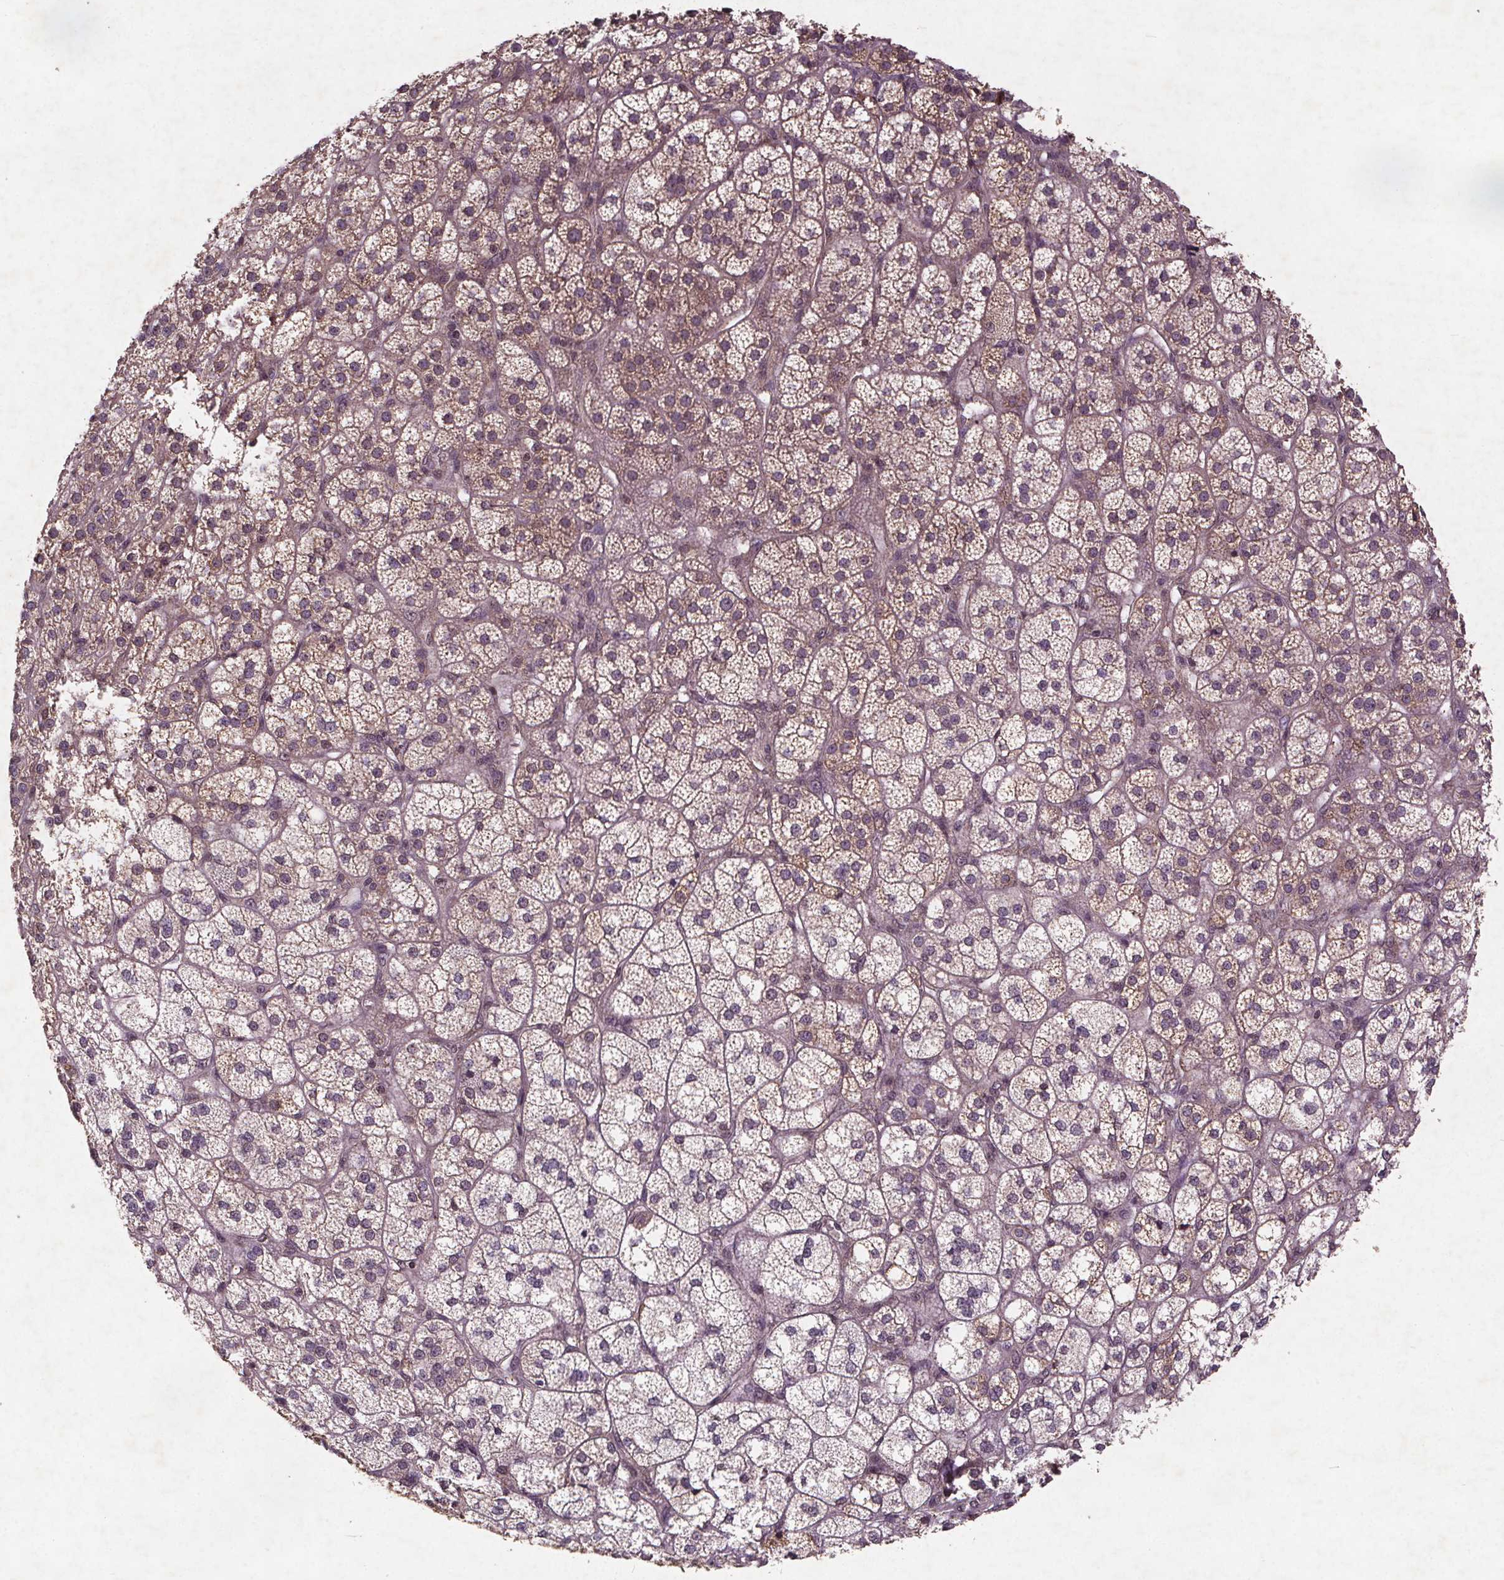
{"staining": {"intensity": "moderate", "quantity": "25%-75%", "location": "cytoplasmic/membranous"}, "tissue": "adrenal gland", "cell_type": "Glandular cells", "image_type": "normal", "snomed": [{"axis": "morphology", "description": "Normal tissue, NOS"}, {"axis": "topography", "description": "Adrenal gland"}], "caption": "Unremarkable adrenal gland displays moderate cytoplasmic/membranous expression in approximately 25%-75% of glandular cells.", "gene": "STRN3", "patient": {"sex": "female", "age": 60}}